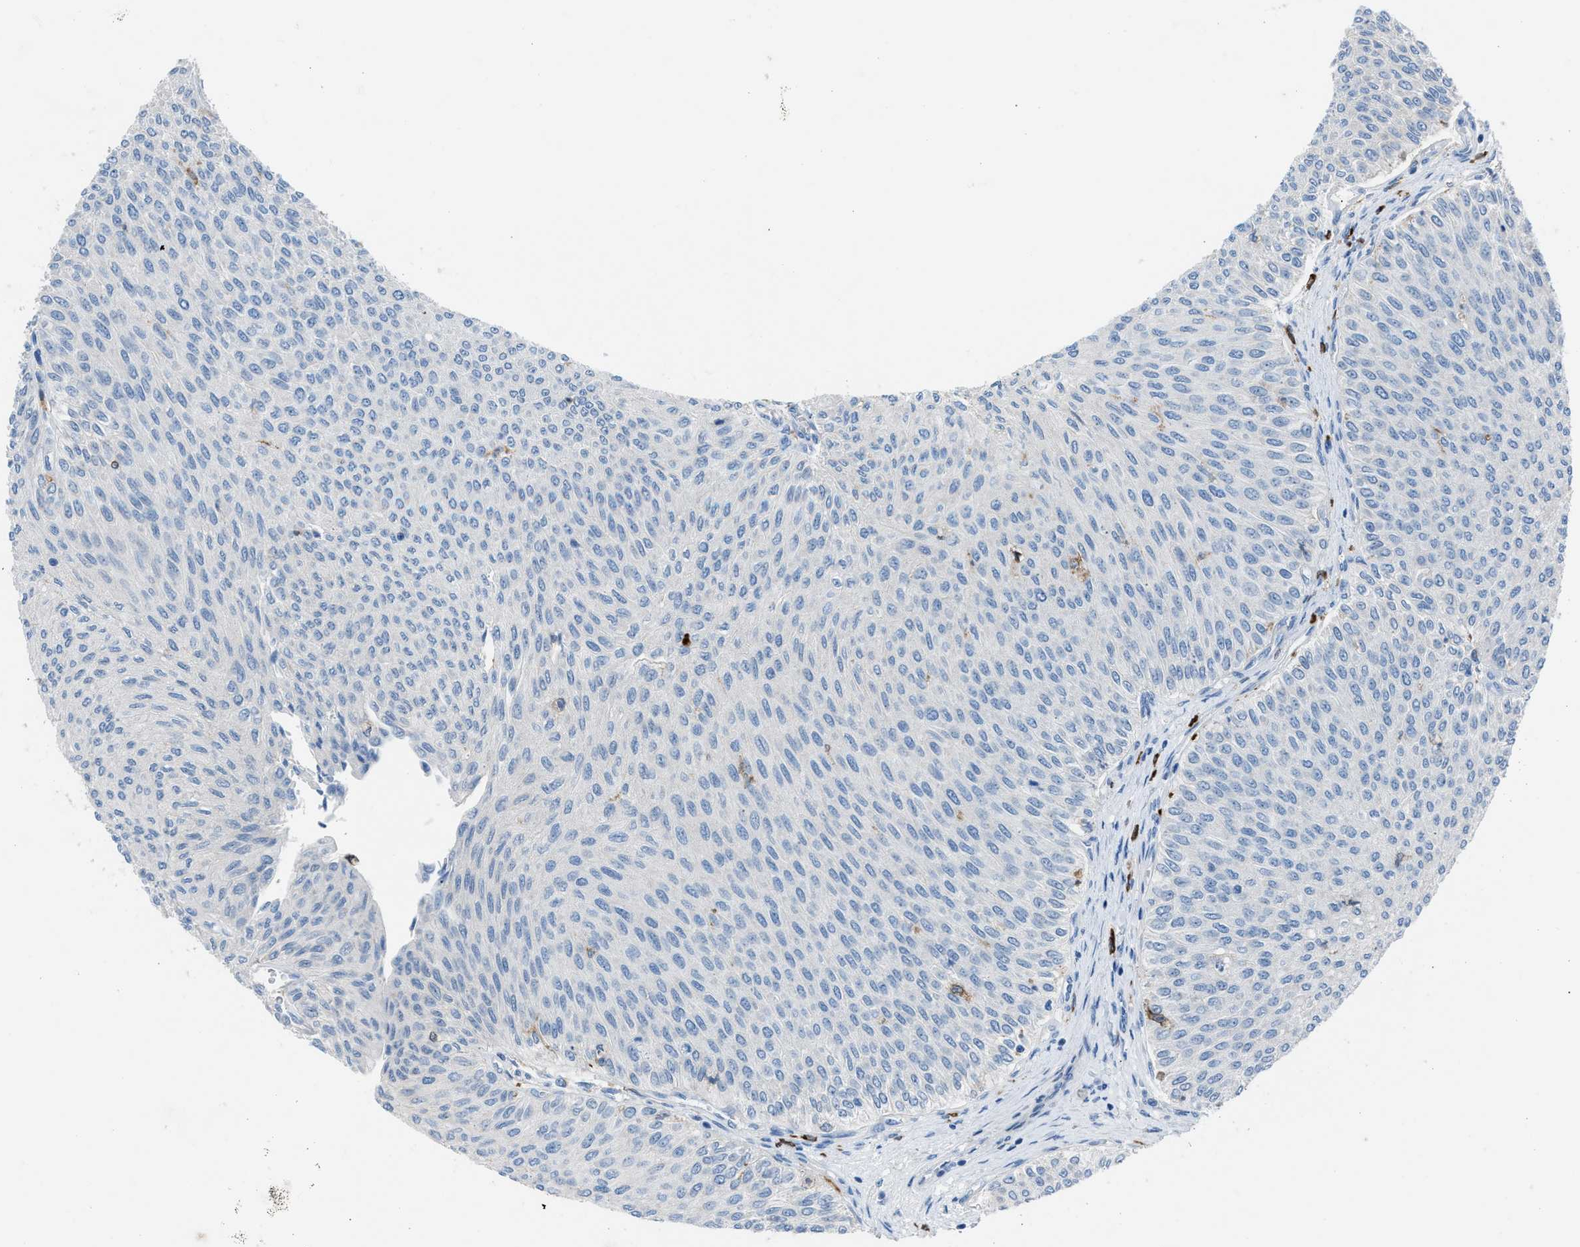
{"staining": {"intensity": "negative", "quantity": "none", "location": "none"}, "tissue": "urothelial cancer", "cell_type": "Tumor cells", "image_type": "cancer", "snomed": [{"axis": "morphology", "description": "Urothelial carcinoma, Low grade"}, {"axis": "topography", "description": "Urinary bladder"}], "caption": "Immunohistochemistry of urothelial cancer reveals no expression in tumor cells. (DAB IHC with hematoxylin counter stain).", "gene": "CLEC10A", "patient": {"sex": "male", "age": 78}}